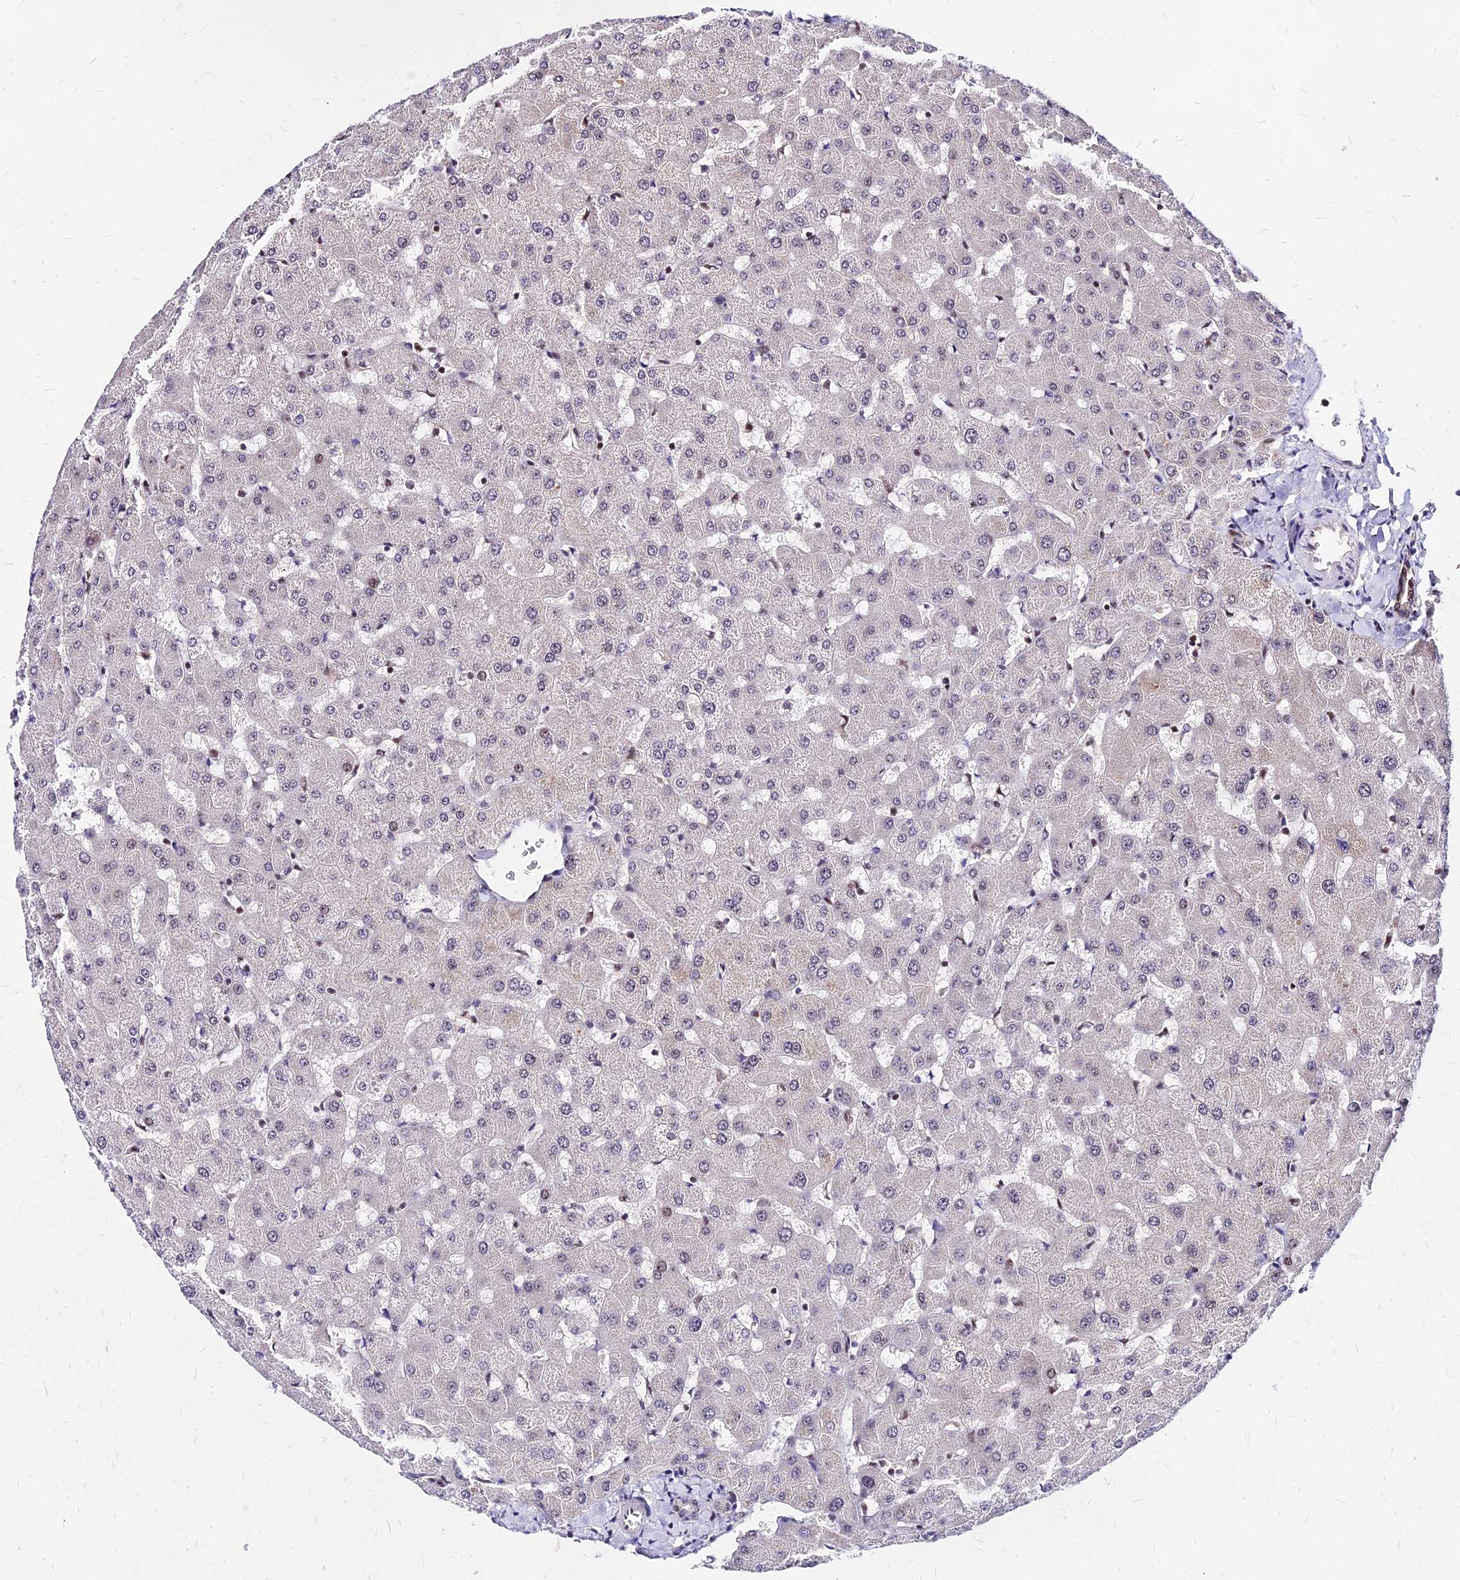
{"staining": {"intensity": "negative", "quantity": "none", "location": "none"}, "tissue": "liver", "cell_type": "Cholangiocytes", "image_type": "normal", "snomed": [{"axis": "morphology", "description": "Normal tissue, NOS"}, {"axis": "topography", "description": "Liver"}], "caption": "The histopathology image shows no staining of cholangiocytes in normal liver.", "gene": "DDX55", "patient": {"sex": "female", "age": 63}}